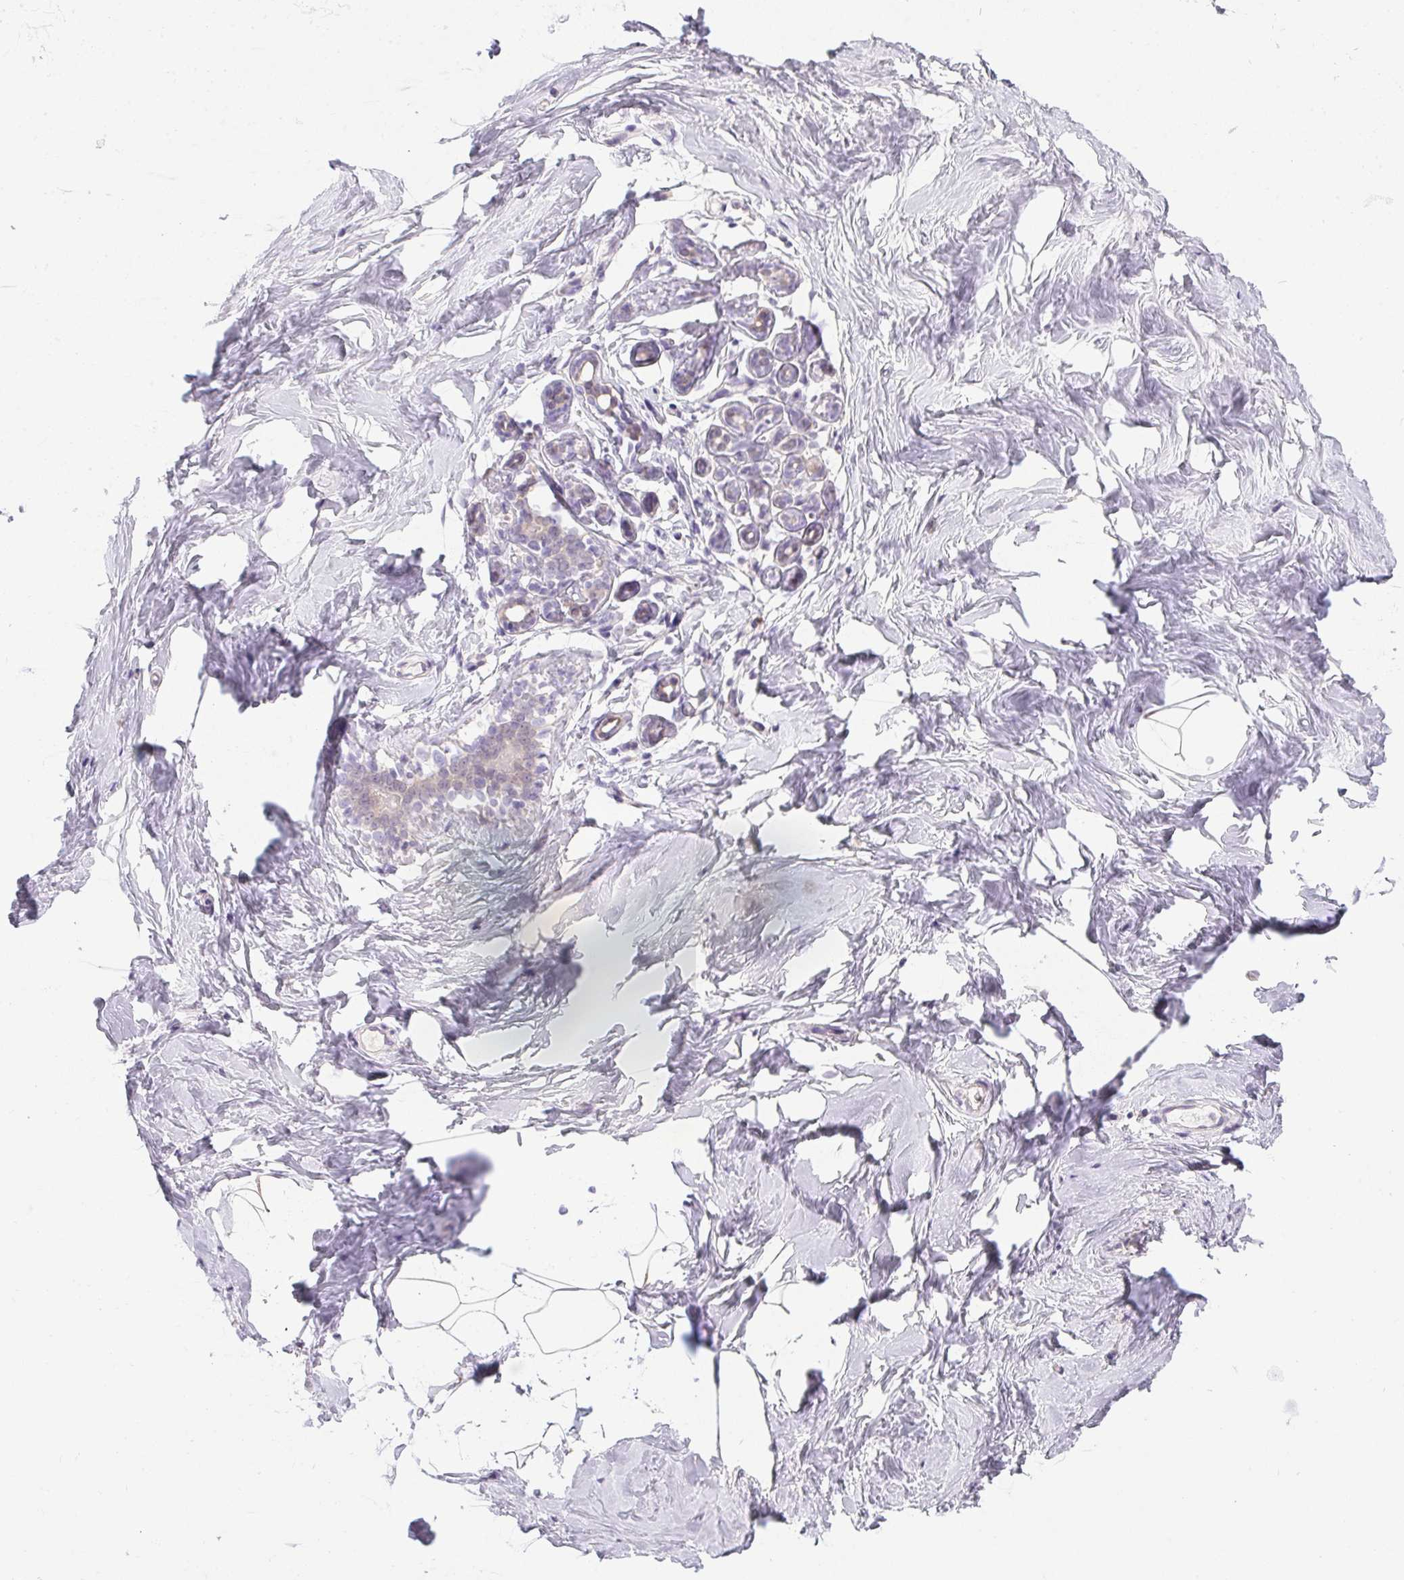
{"staining": {"intensity": "negative", "quantity": "none", "location": "none"}, "tissue": "breast", "cell_type": "Adipocytes", "image_type": "normal", "snomed": [{"axis": "morphology", "description": "Normal tissue, NOS"}, {"axis": "topography", "description": "Breast"}], "caption": "Immunohistochemical staining of unremarkable human breast displays no significant positivity in adipocytes. (DAB (3,3'-diaminobenzidine) immunohistochemistry visualized using brightfield microscopy, high magnification).", "gene": "DNAJC5G", "patient": {"sex": "female", "age": 32}}